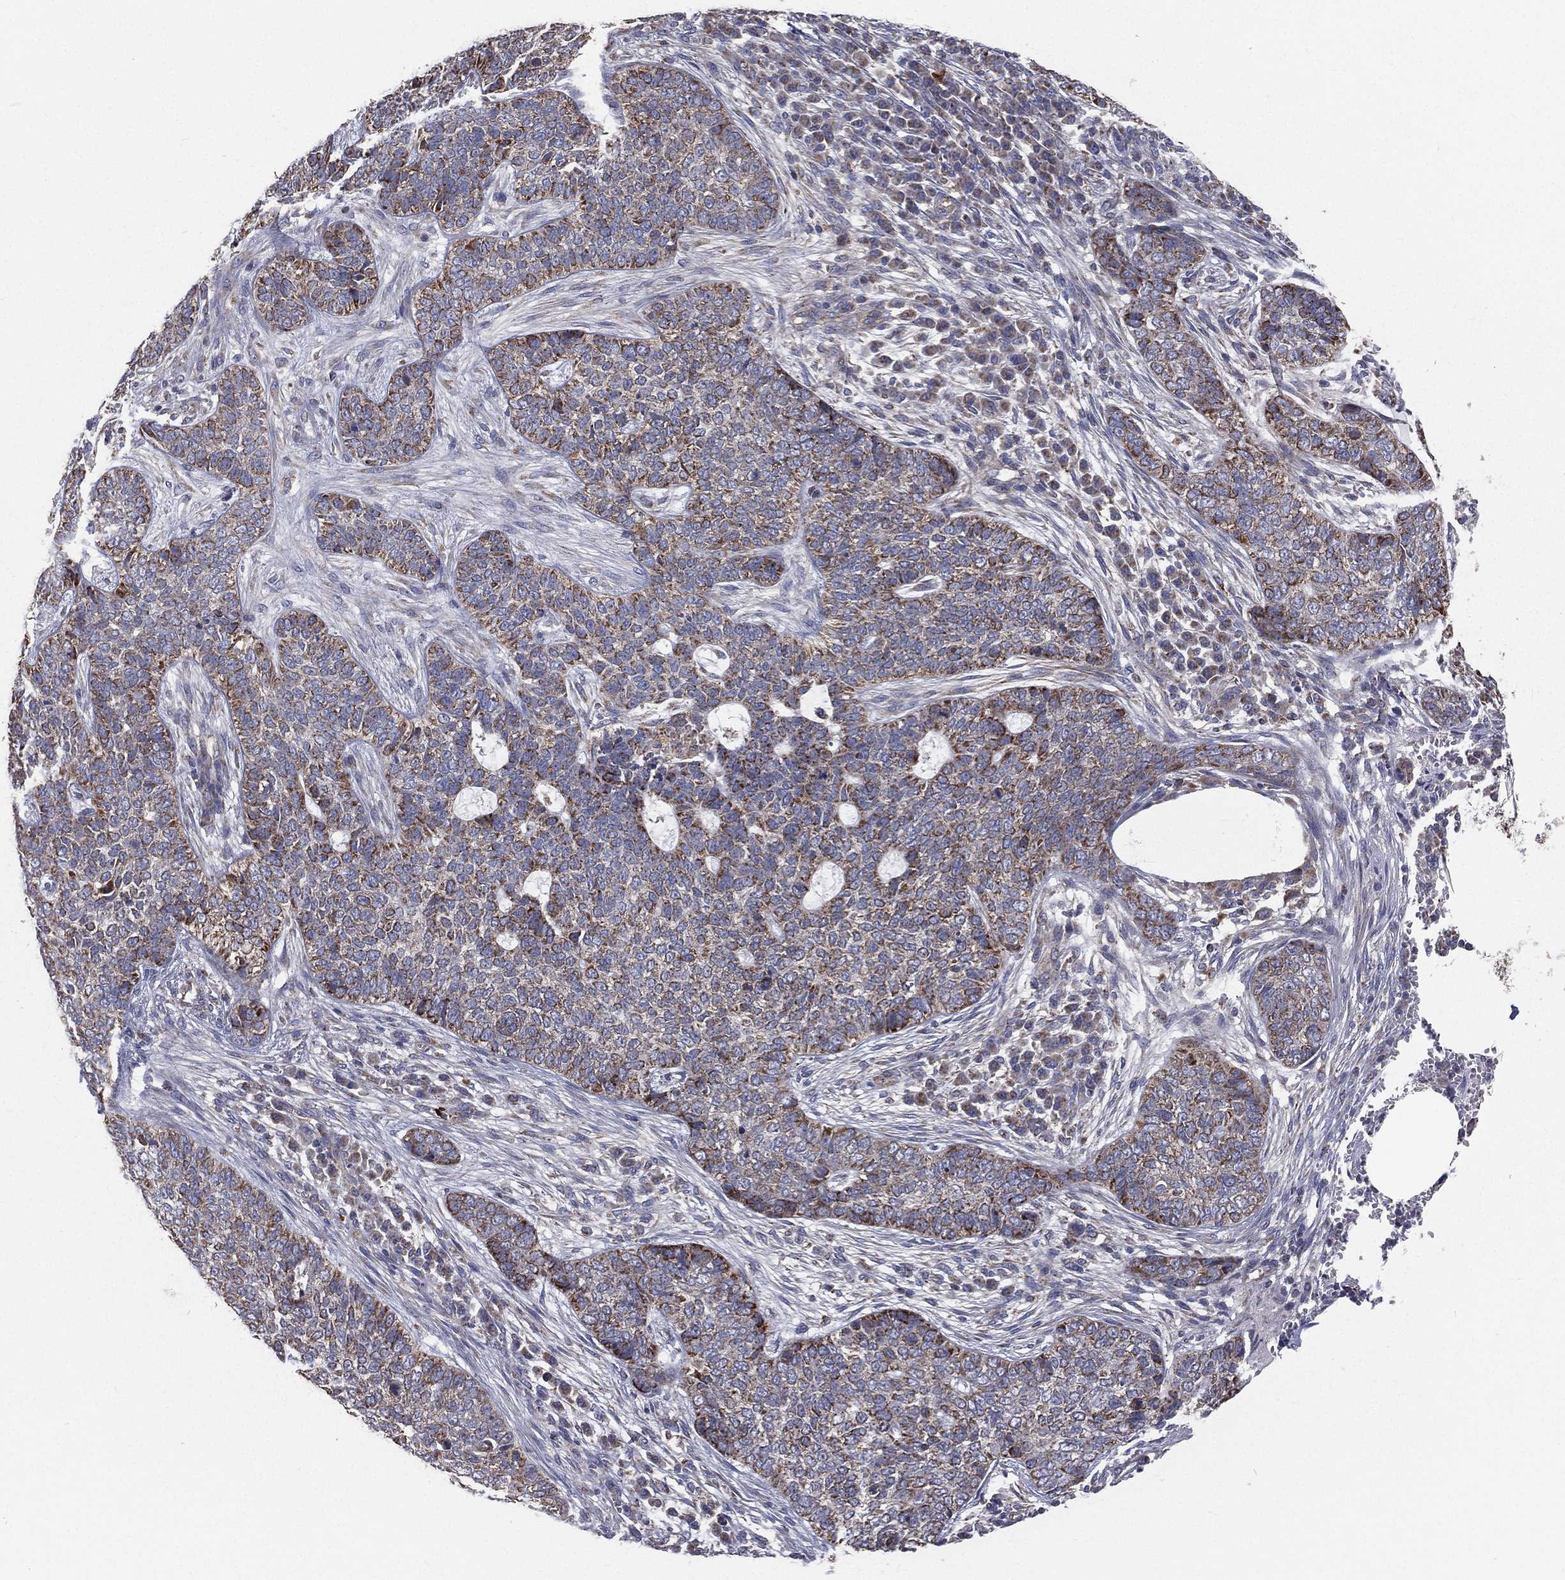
{"staining": {"intensity": "moderate", "quantity": "25%-75%", "location": "cytoplasmic/membranous"}, "tissue": "skin cancer", "cell_type": "Tumor cells", "image_type": "cancer", "snomed": [{"axis": "morphology", "description": "Basal cell carcinoma"}, {"axis": "topography", "description": "Skin"}], "caption": "The histopathology image reveals staining of skin cancer, revealing moderate cytoplasmic/membranous protein positivity (brown color) within tumor cells. The staining was performed using DAB (3,3'-diaminobenzidine) to visualize the protein expression in brown, while the nuclei were stained in blue with hematoxylin (Magnification: 20x).", "gene": "HADH", "patient": {"sex": "female", "age": 69}}